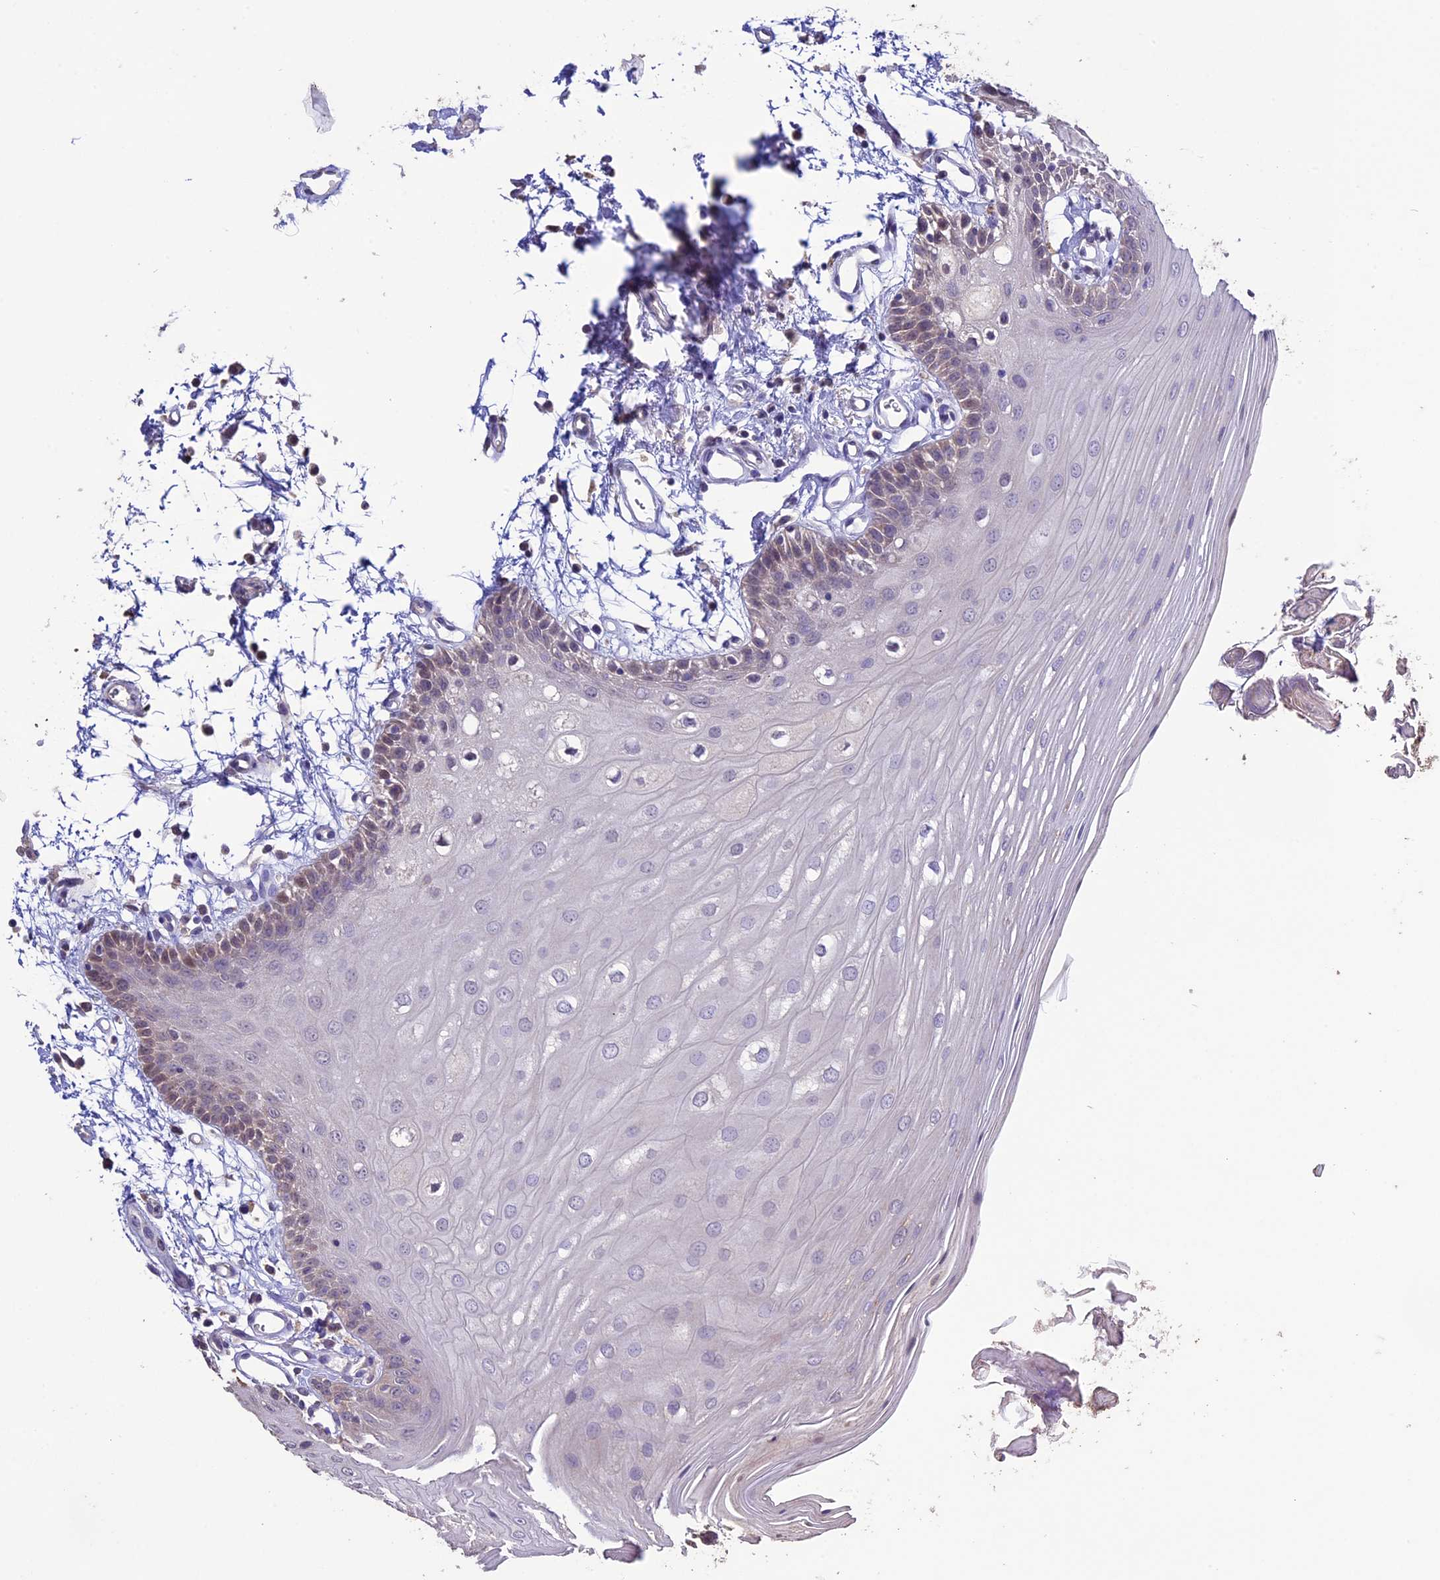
{"staining": {"intensity": "weak", "quantity": "<25%", "location": "cytoplasmic/membranous"}, "tissue": "oral mucosa", "cell_type": "Squamous epithelial cells", "image_type": "normal", "snomed": [{"axis": "morphology", "description": "Normal tissue, NOS"}, {"axis": "topography", "description": "Oral tissue"}, {"axis": "topography", "description": "Tounge, NOS"}], "caption": "The immunohistochemistry image has no significant positivity in squamous epithelial cells of oral mucosa.", "gene": "DIS3L", "patient": {"sex": "female", "age": 73}}